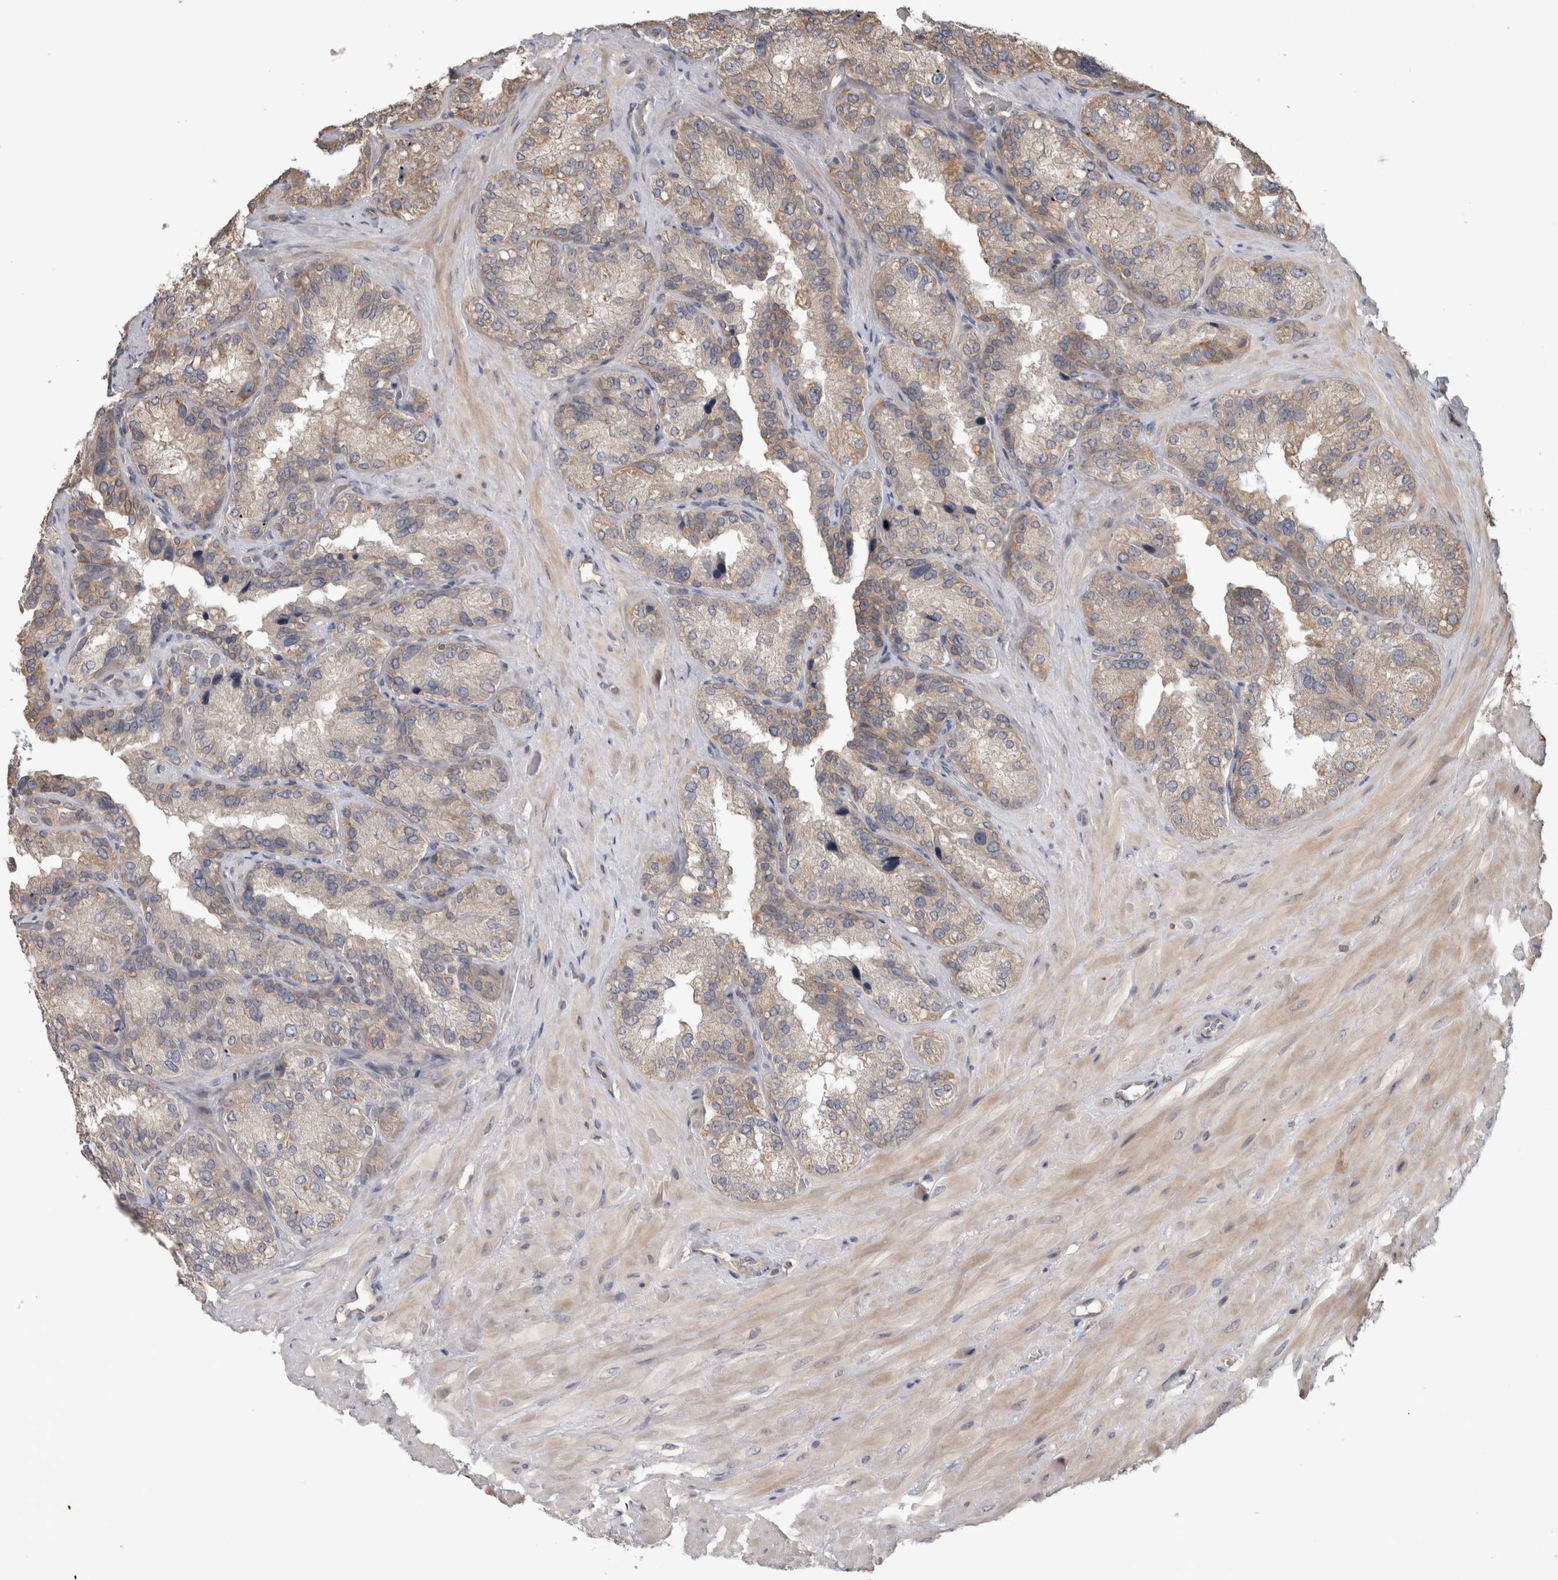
{"staining": {"intensity": "weak", "quantity": "<25%", "location": "cytoplasmic/membranous"}, "tissue": "seminal vesicle", "cell_type": "Glandular cells", "image_type": "normal", "snomed": [{"axis": "morphology", "description": "Normal tissue, NOS"}, {"axis": "topography", "description": "Prostate"}, {"axis": "topography", "description": "Seminal veicle"}], "caption": "Seminal vesicle stained for a protein using immunohistochemistry (IHC) shows no staining glandular cells.", "gene": "TARBP1", "patient": {"sex": "male", "age": 51}}